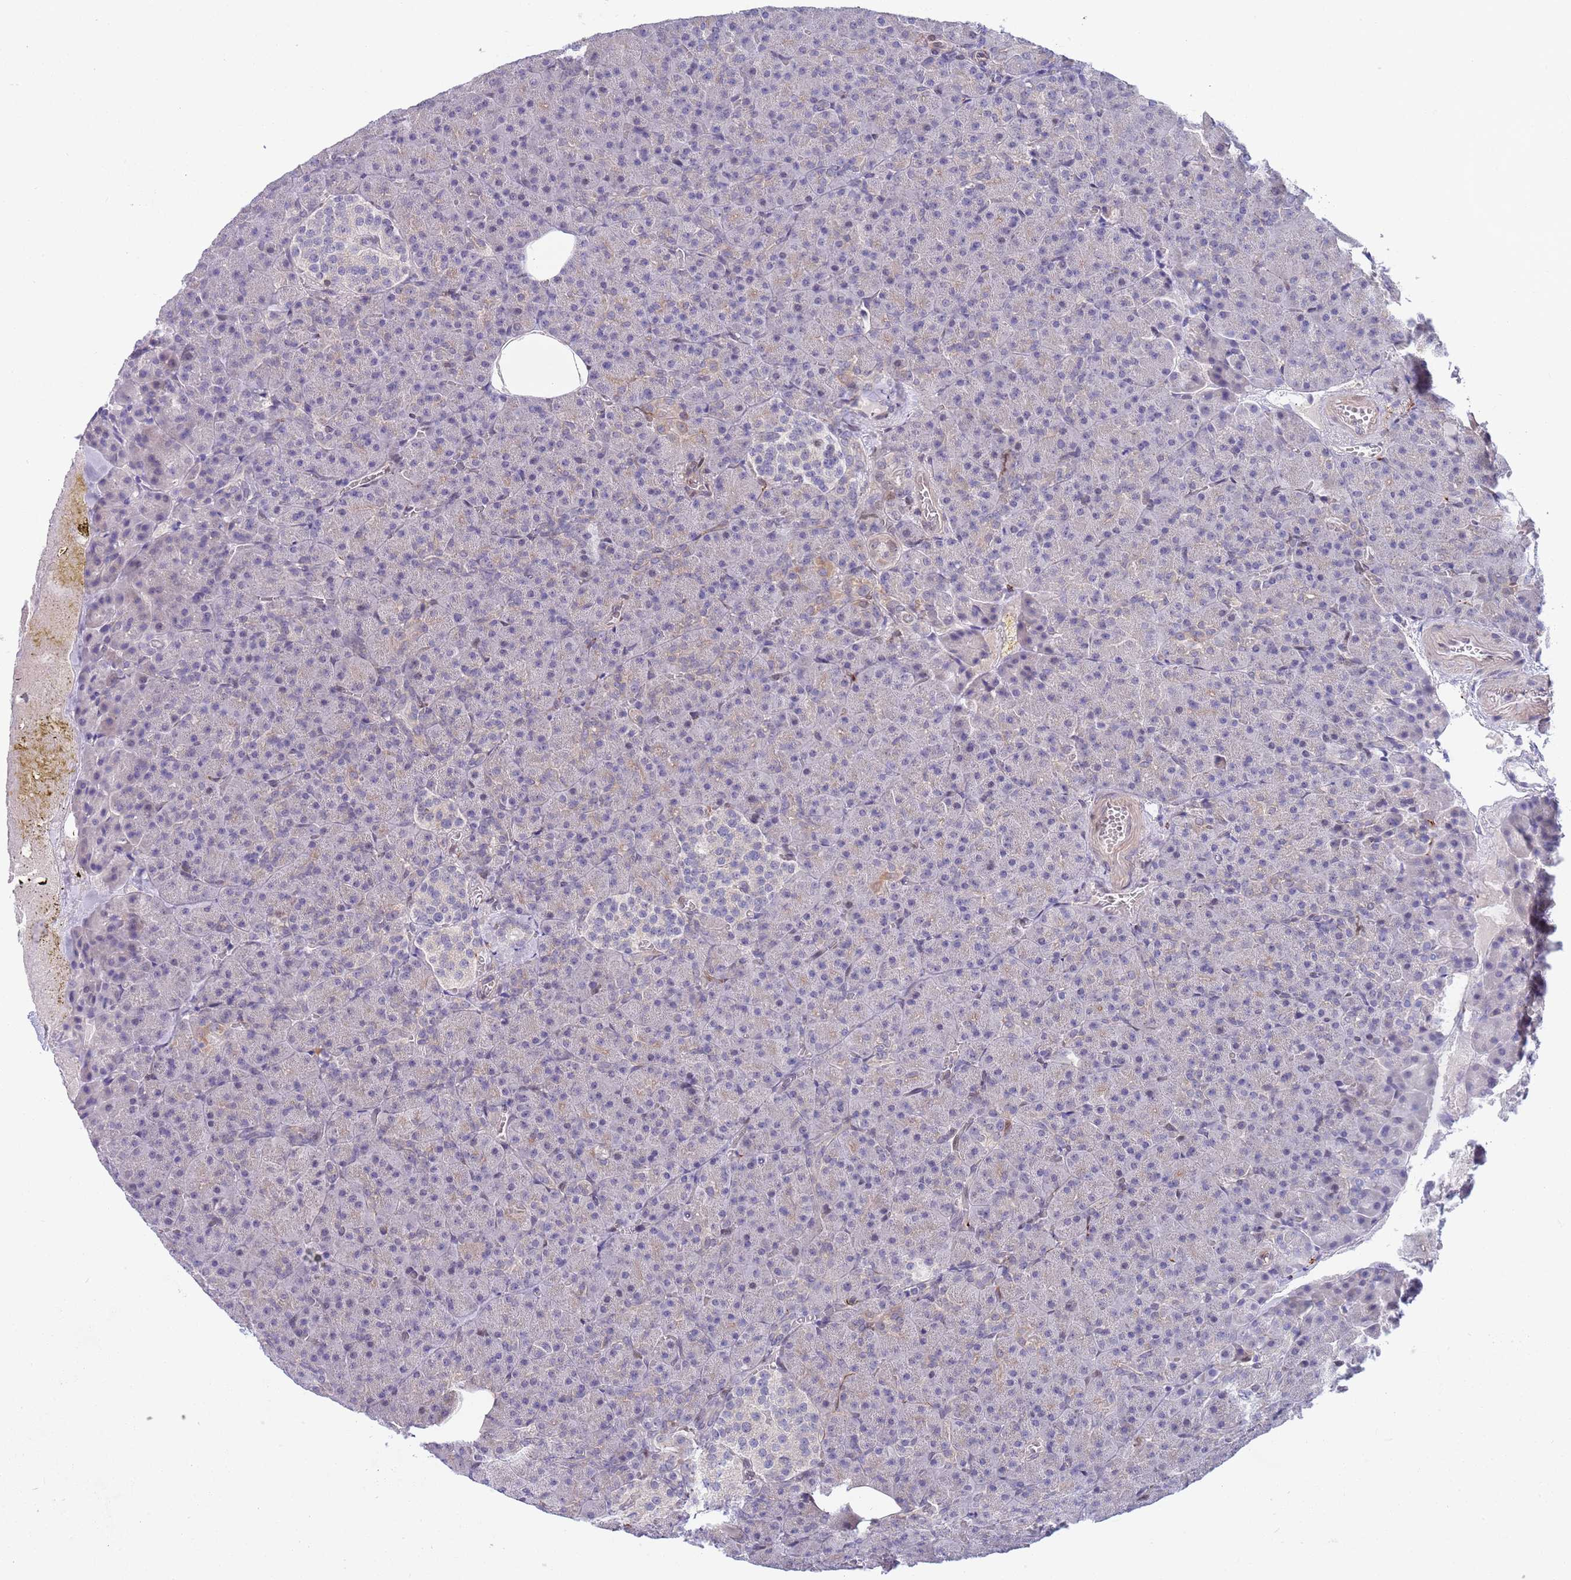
{"staining": {"intensity": "negative", "quantity": "none", "location": "none"}, "tissue": "pancreas", "cell_type": "Exocrine glandular cells", "image_type": "normal", "snomed": [{"axis": "morphology", "description": "Normal tissue, NOS"}, {"axis": "topography", "description": "Pancreas"}], "caption": "Pancreas stained for a protein using immunohistochemistry displays no positivity exocrine glandular cells.", "gene": "NLRP6", "patient": {"sex": "female", "age": 74}}